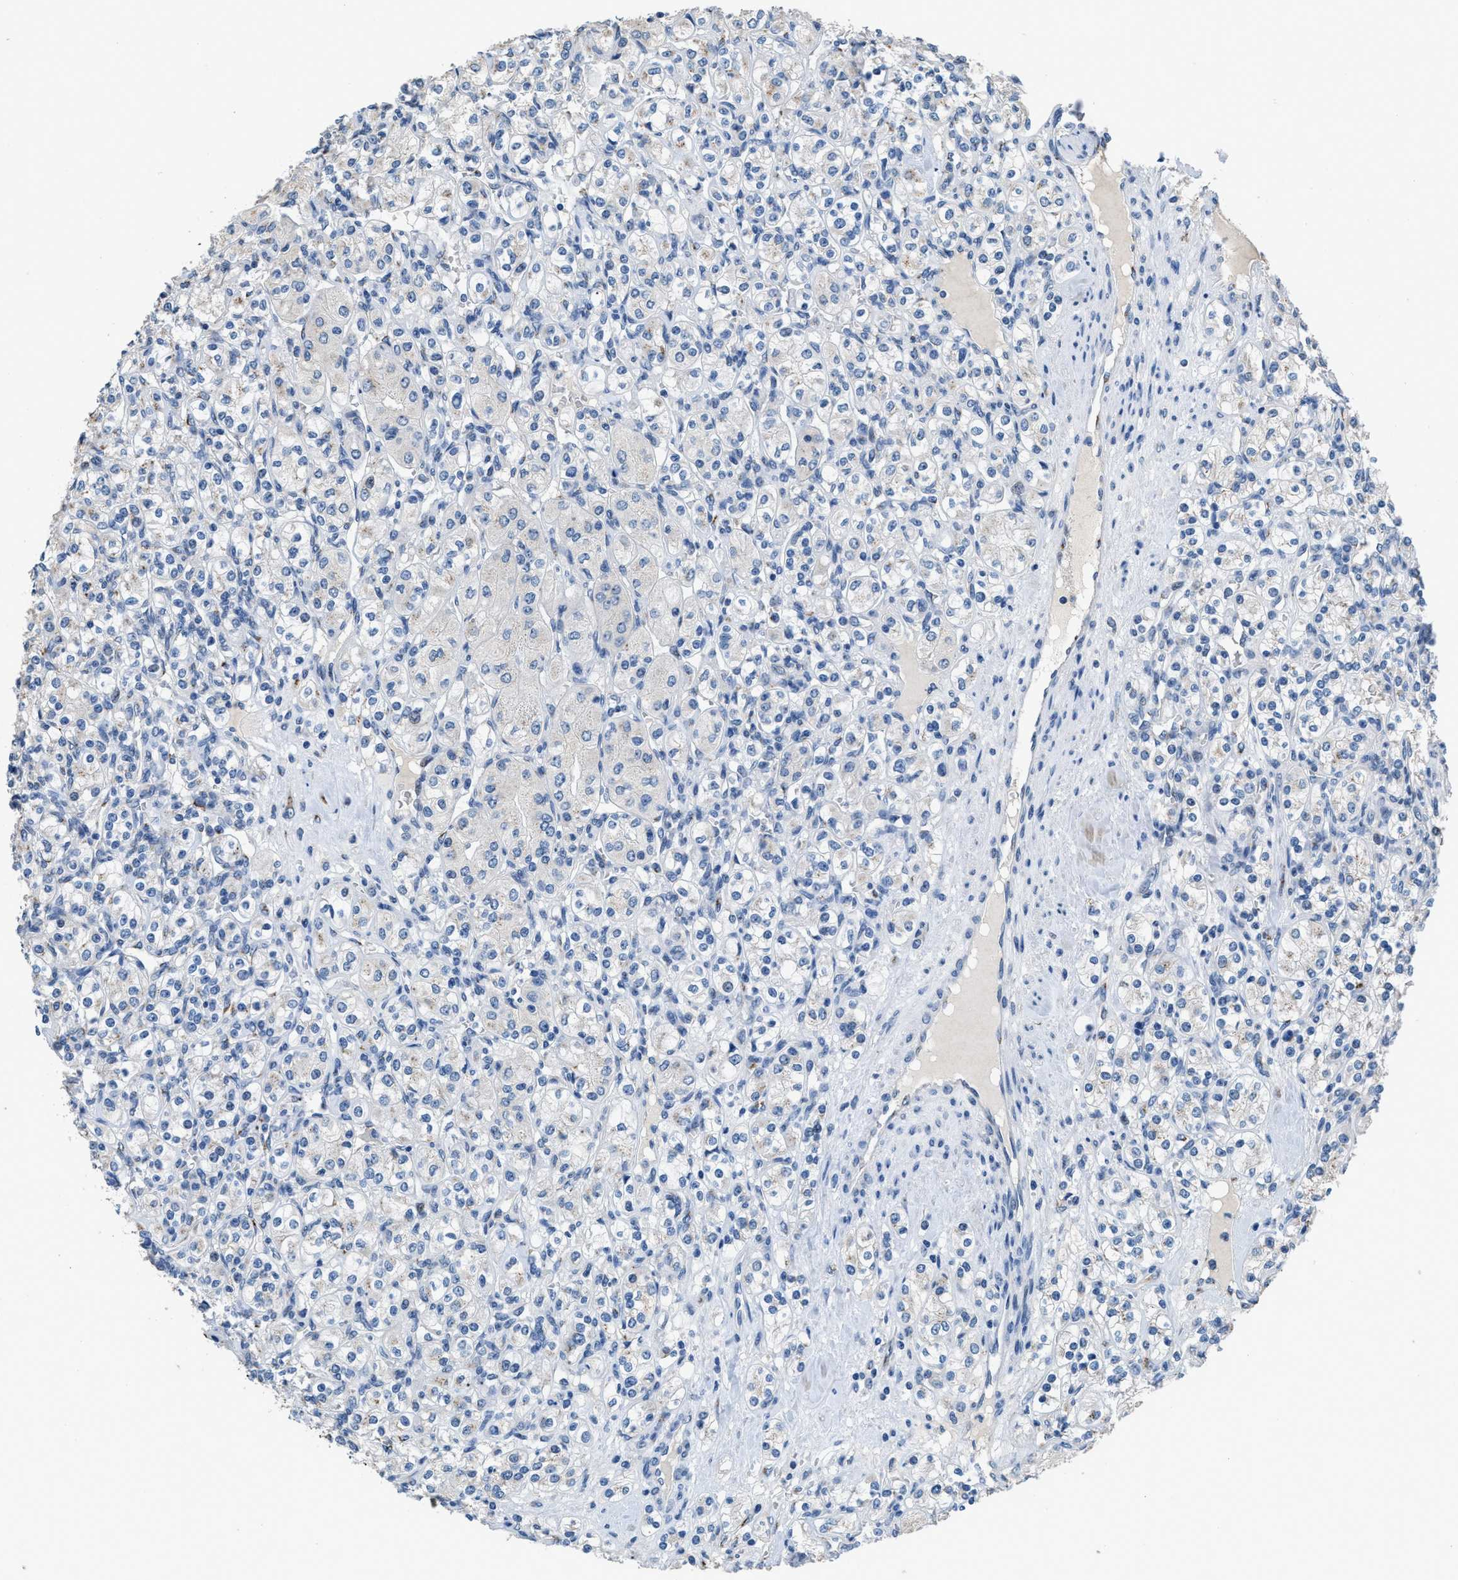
{"staining": {"intensity": "negative", "quantity": "none", "location": "none"}, "tissue": "renal cancer", "cell_type": "Tumor cells", "image_type": "cancer", "snomed": [{"axis": "morphology", "description": "Adenocarcinoma, NOS"}, {"axis": "topography", "description": "Kidney"}], "caption": "An immunohistochemistry micrograph of renal cancer is shown. There is no staining in tumor cells of renal cancer.", "gene": "GOLM1", "patient": {"sex": "male", "age": 77}}